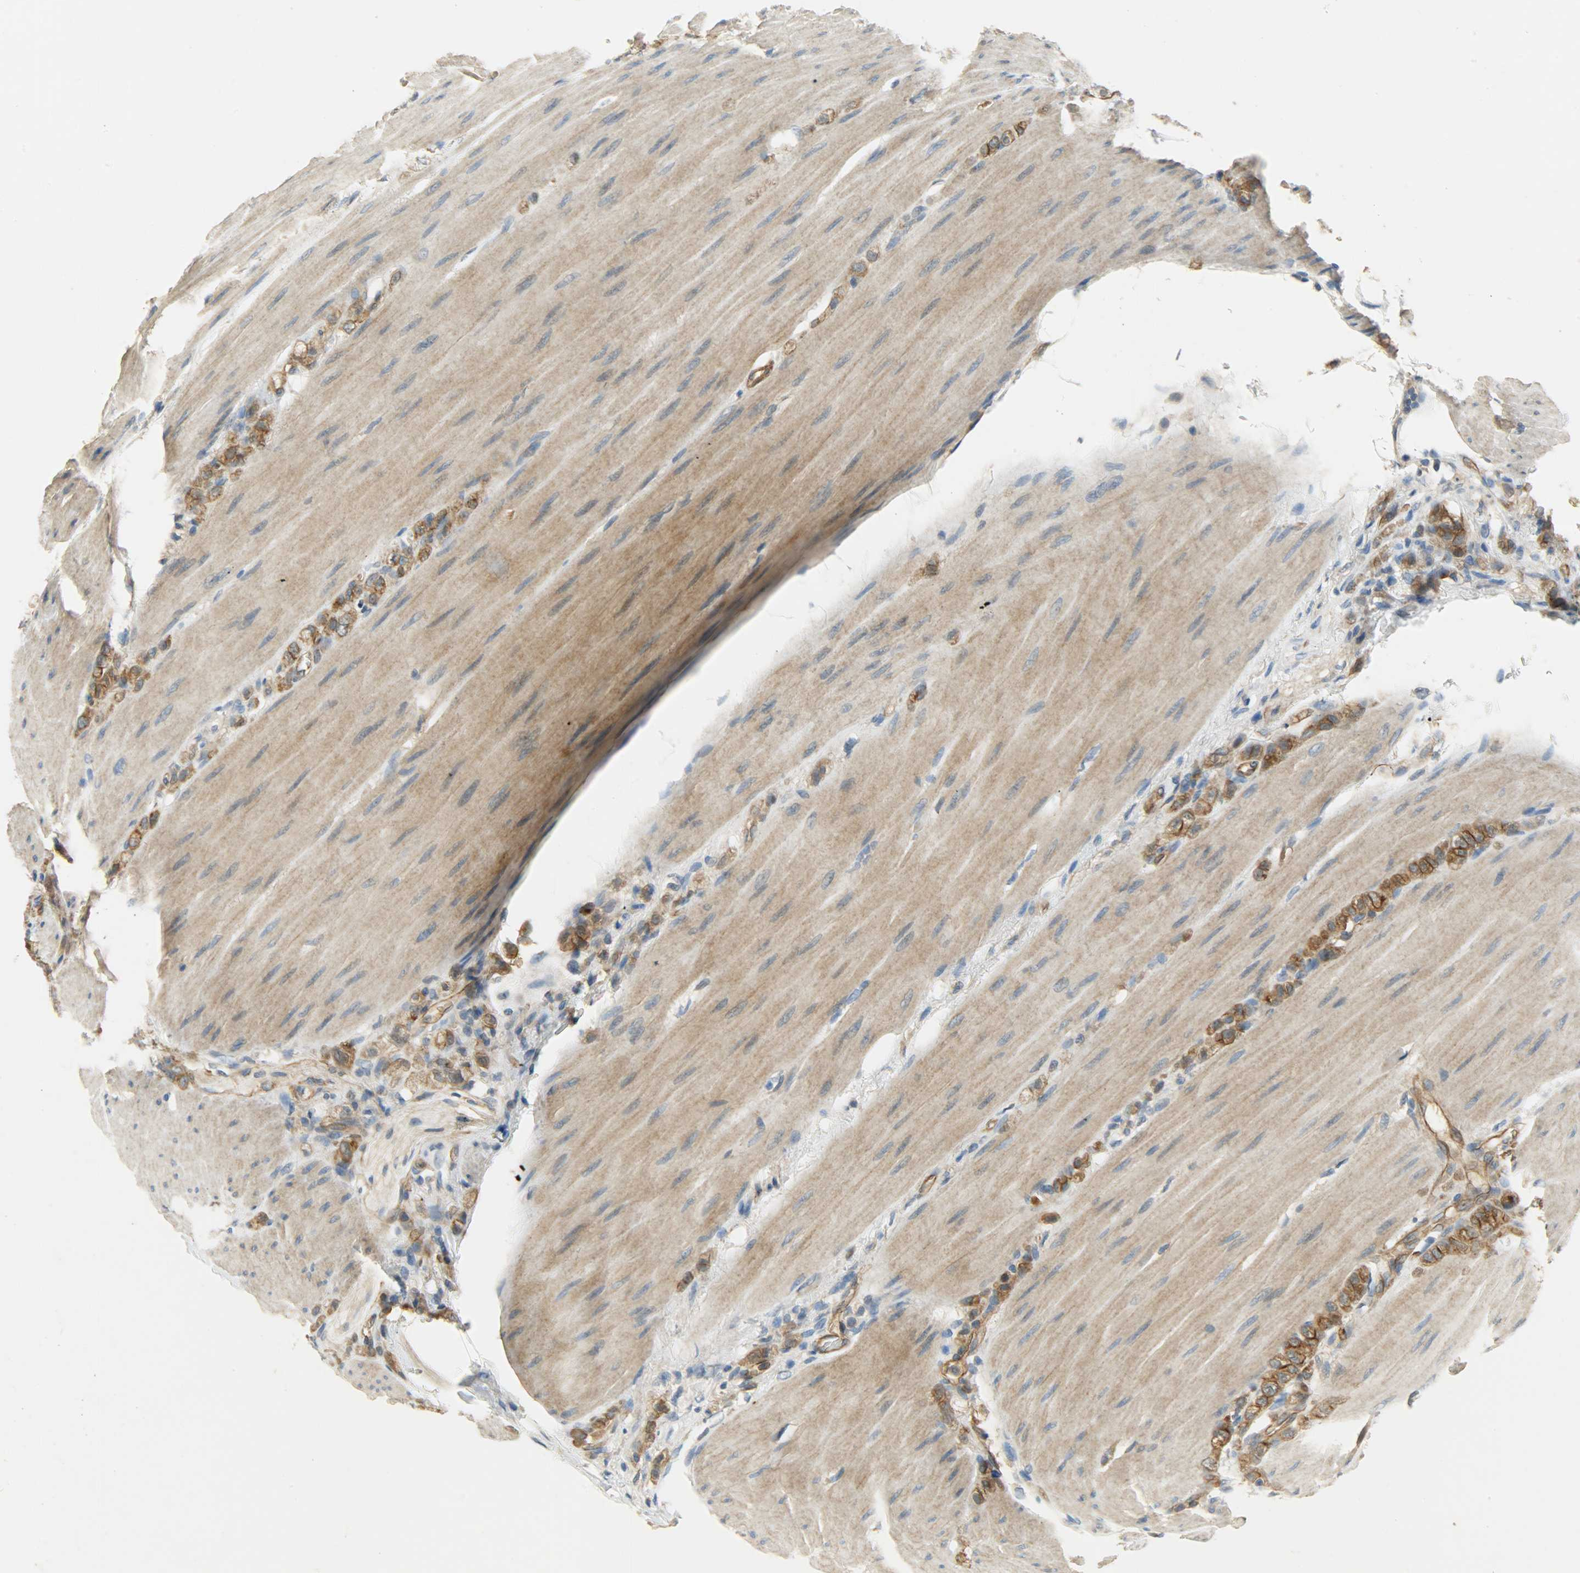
{"staining": {"intensity": "moderate", "quantity": ">75%", "location": "cytoplasmic/membranous"}, "tissue": "stomach cancer", "cell_type": "Tumor cells", "image_type": "cancer", "snomed": [{"axis": "morphology", "description": "Adenocarcinoma, NOS"}, {"axis": "topography", "description": "Stomach"}], "caption": "High-magnification brightfield microscopy of stomach adenocarcinoma stained with DAB (3,3'-diaminobenzidine) (brown) and counterstained with hematoxylin (blue). tumor cells exhibit moderate cytoplasmic/membranous expression is identified in about>75% of cells.", "gene": "KIAA1217", "patient": {"sex": "male", "age": 82}}